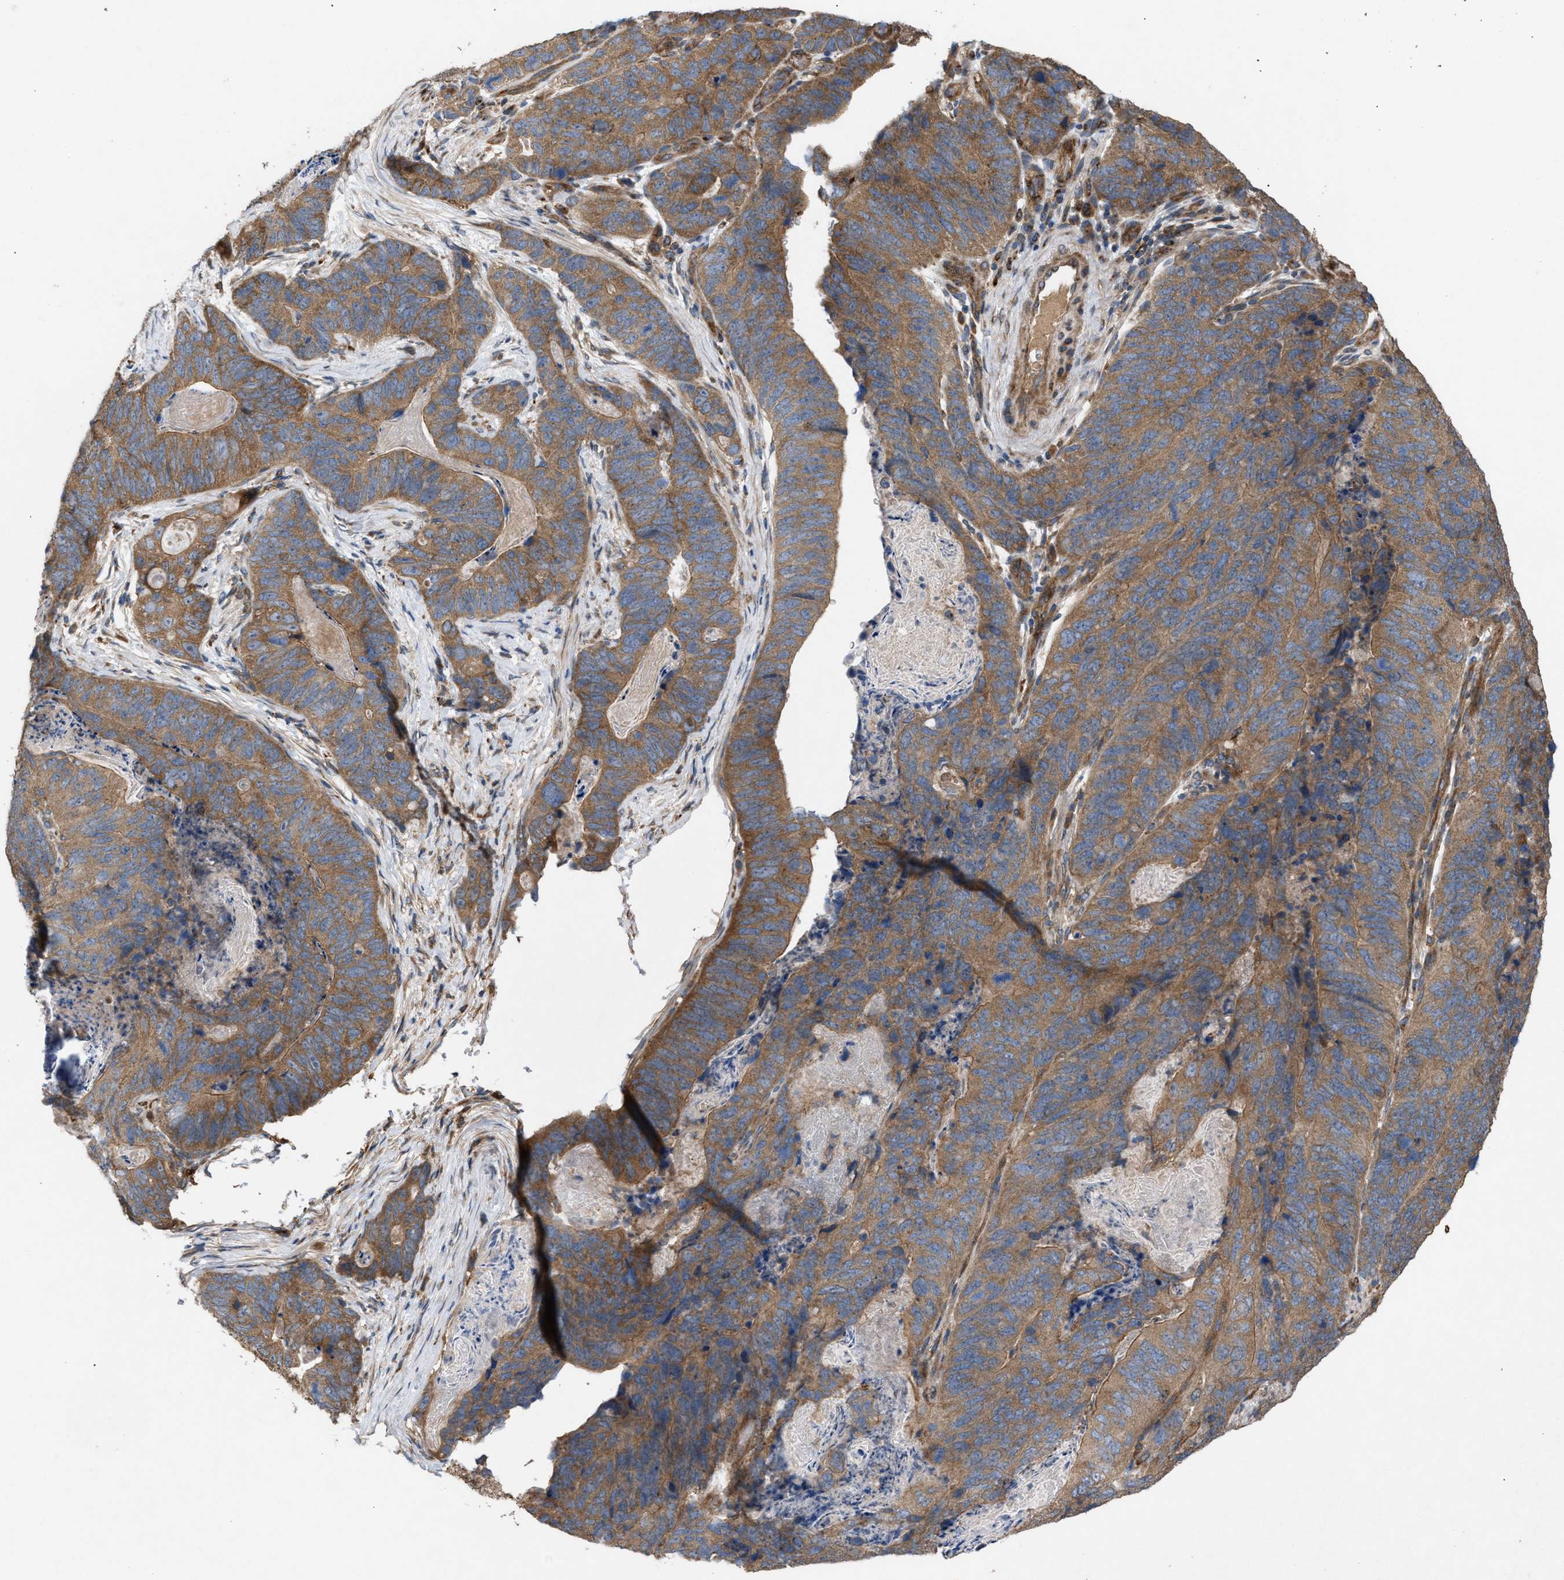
{"staining": {"intensity": "moderate", "quantity": ">75%", "location": "cytoplasmic/membranous"}, "tissue": "stomach cancer", "cell_type": "Tumor cells", "image_type": "cancer", "snomed": [{"axis": "morphology", "description": "Normal tissue, NOS"}, {"axis": "morphology", "description": "Adenocarcinoma, NOS"}, {"axis": "topography", "description": "Stomach"}], "caption": "A photomicrograph showing moderate cytoplasmic/membranous expression in approximately >75% of tumor cells in stomach cancer, as visualized by brown immunohistochemical staining.", "gene": "GCC1", "patient": {"sex": "female", "age": 89}}